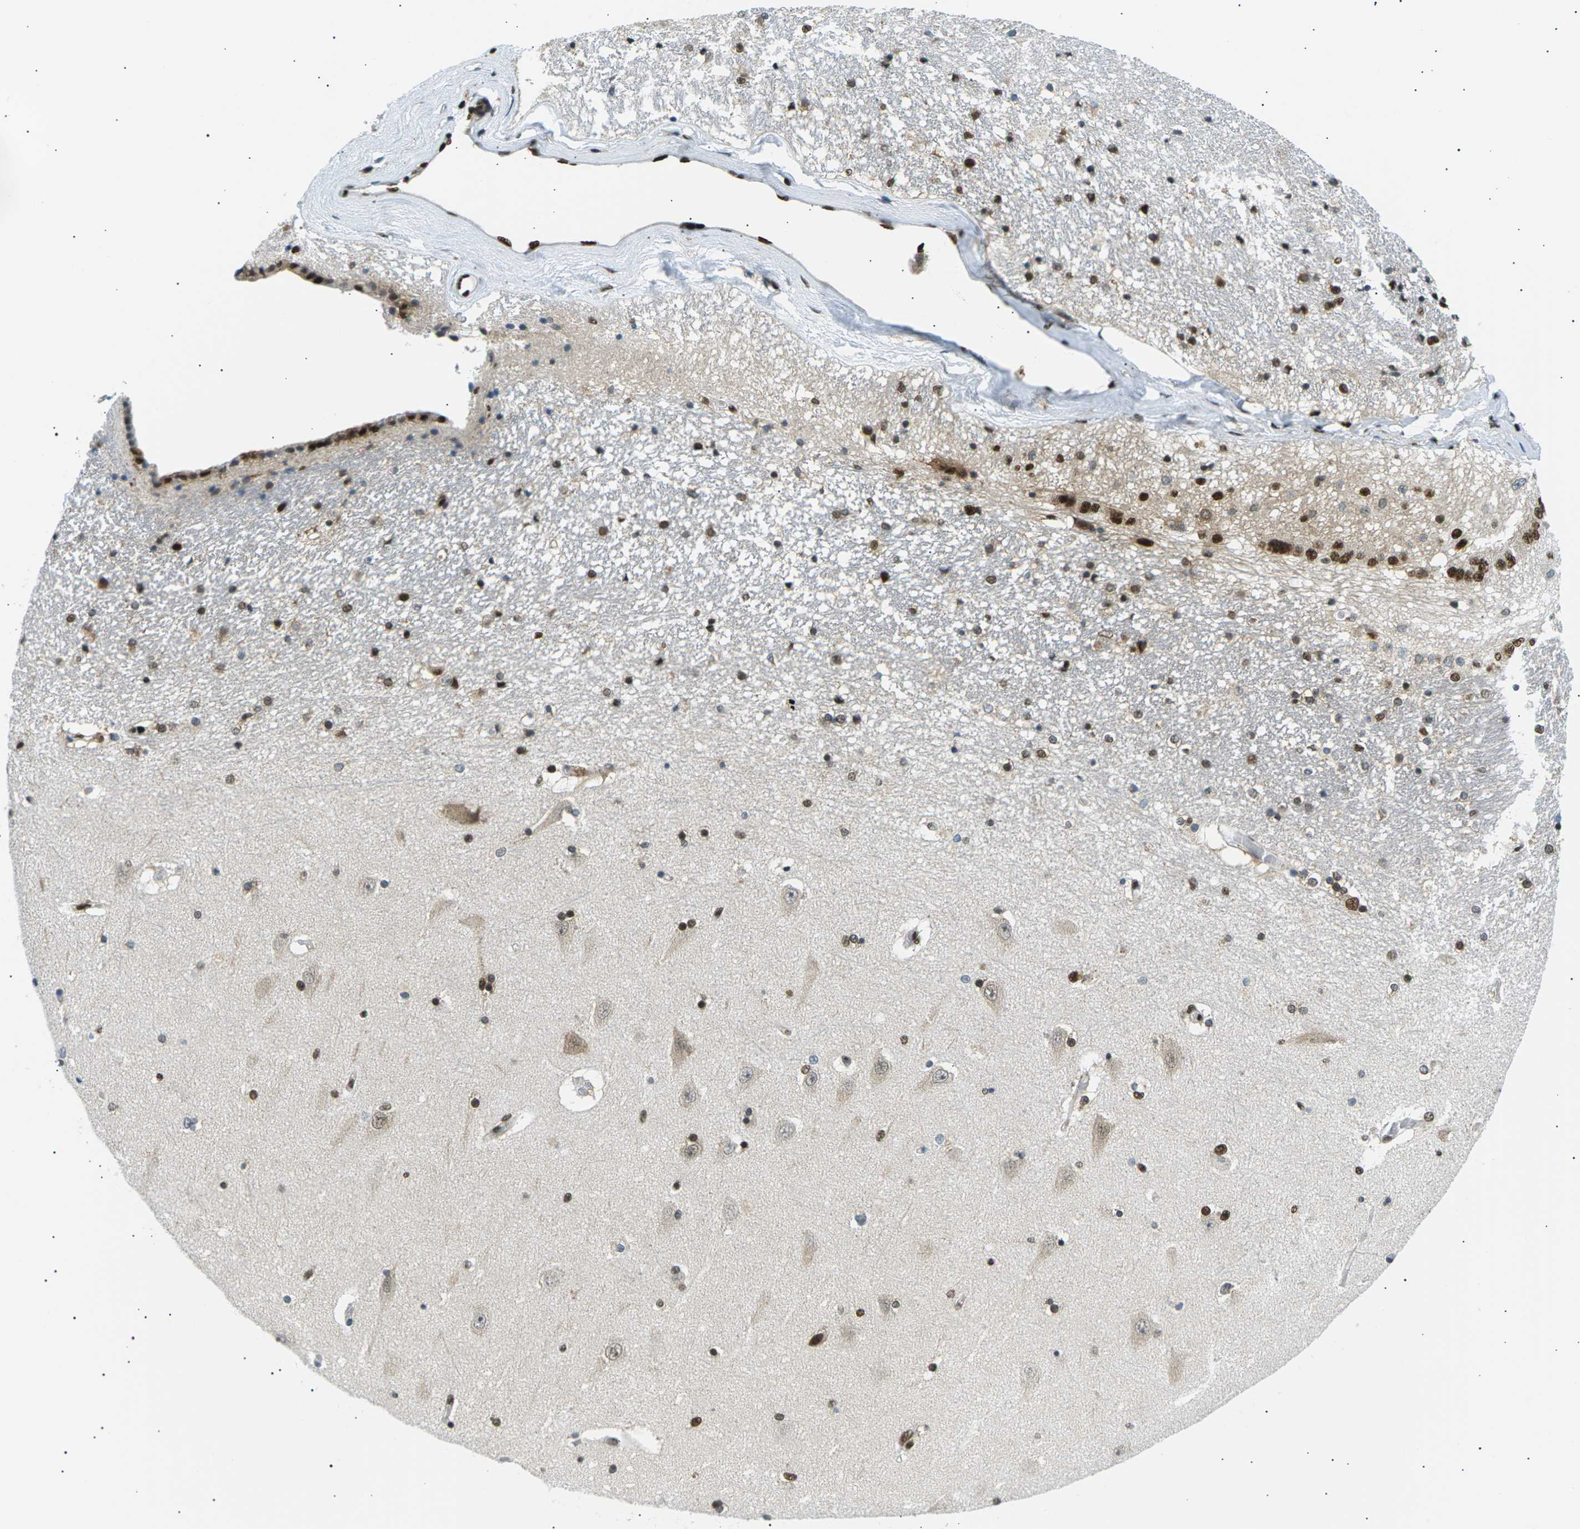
{"staining": {"intensity": "strong", "quantity": "25%-75%", "location": "nuclear"}, "tissue": "hippocampus", "cell_type": "Glial cells", "image_type": "normal", "snomed": [{"axis": "morphology", "description": "Normal tissue, NOS"}, {"axis": "topography", "description": "Hippocampus"}], "caption": "This is a histology image of IHC staining of normal hippocampus, which shows strong positivity in the nuclear of glial cells.", "gene": "RPA2", "patient": {"sex": "female", "age": 54}}